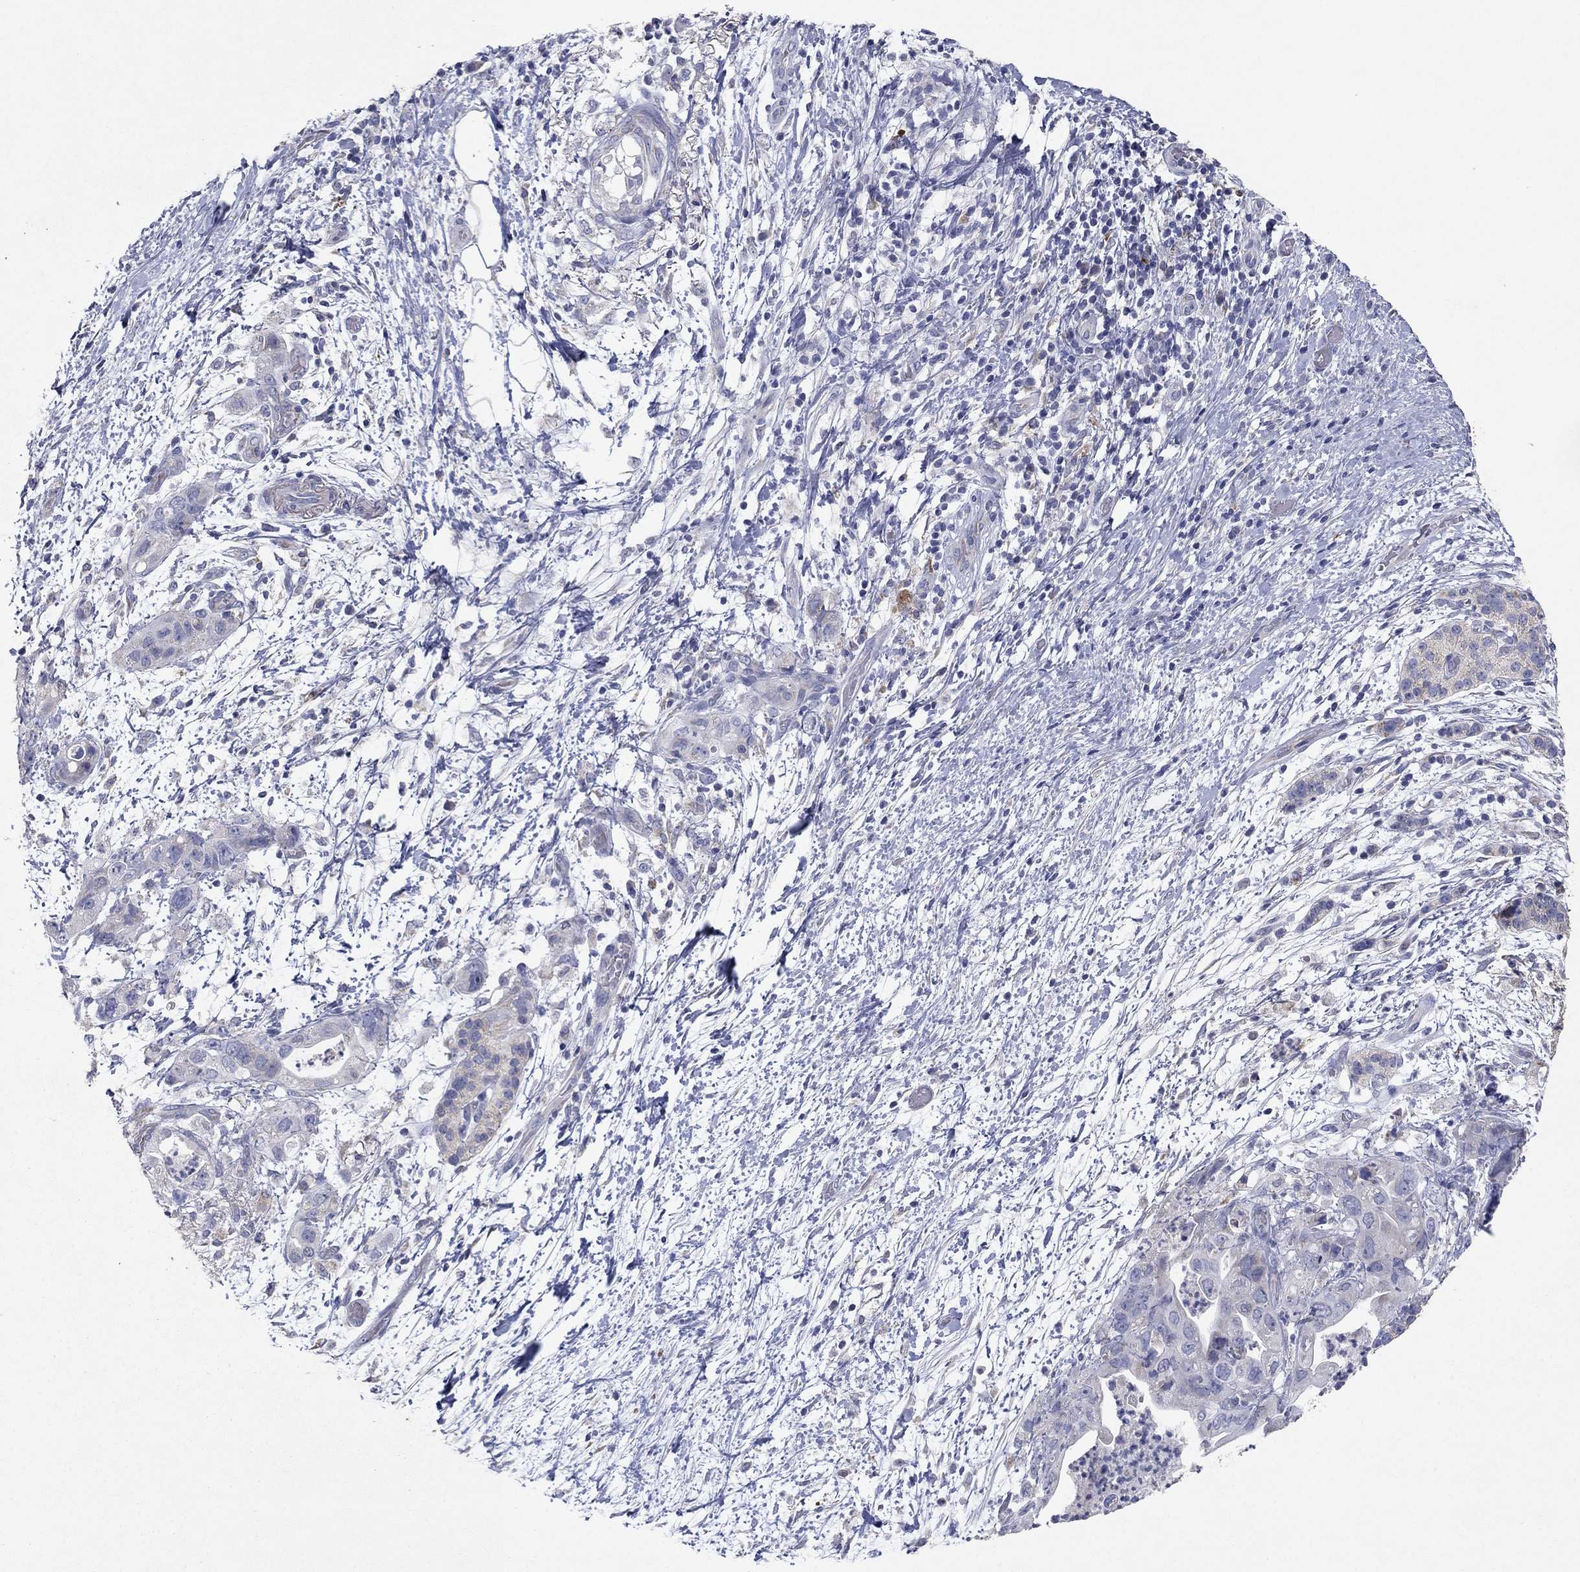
{"staining": {"intensity": "negative", "quantity": "none", "location": "none"}, "tissue": "pancreatic cancer", "cell_type": "Tumor cells", "image_type": "cancer", "snomed": [{"axis": "morphology", "description": "Adenocarcinoma, NOS"}, {"axis": "topography", "description": "Pancreas"}], "caption": "Immunohistochemistry (IHC) of human adenocarcinoma (pancreatic) reveals no expression in tumor cells. Nuclei are stained in blue.", "gene": "PTGDS", "patient": {"sex": "female", "age": 72}}